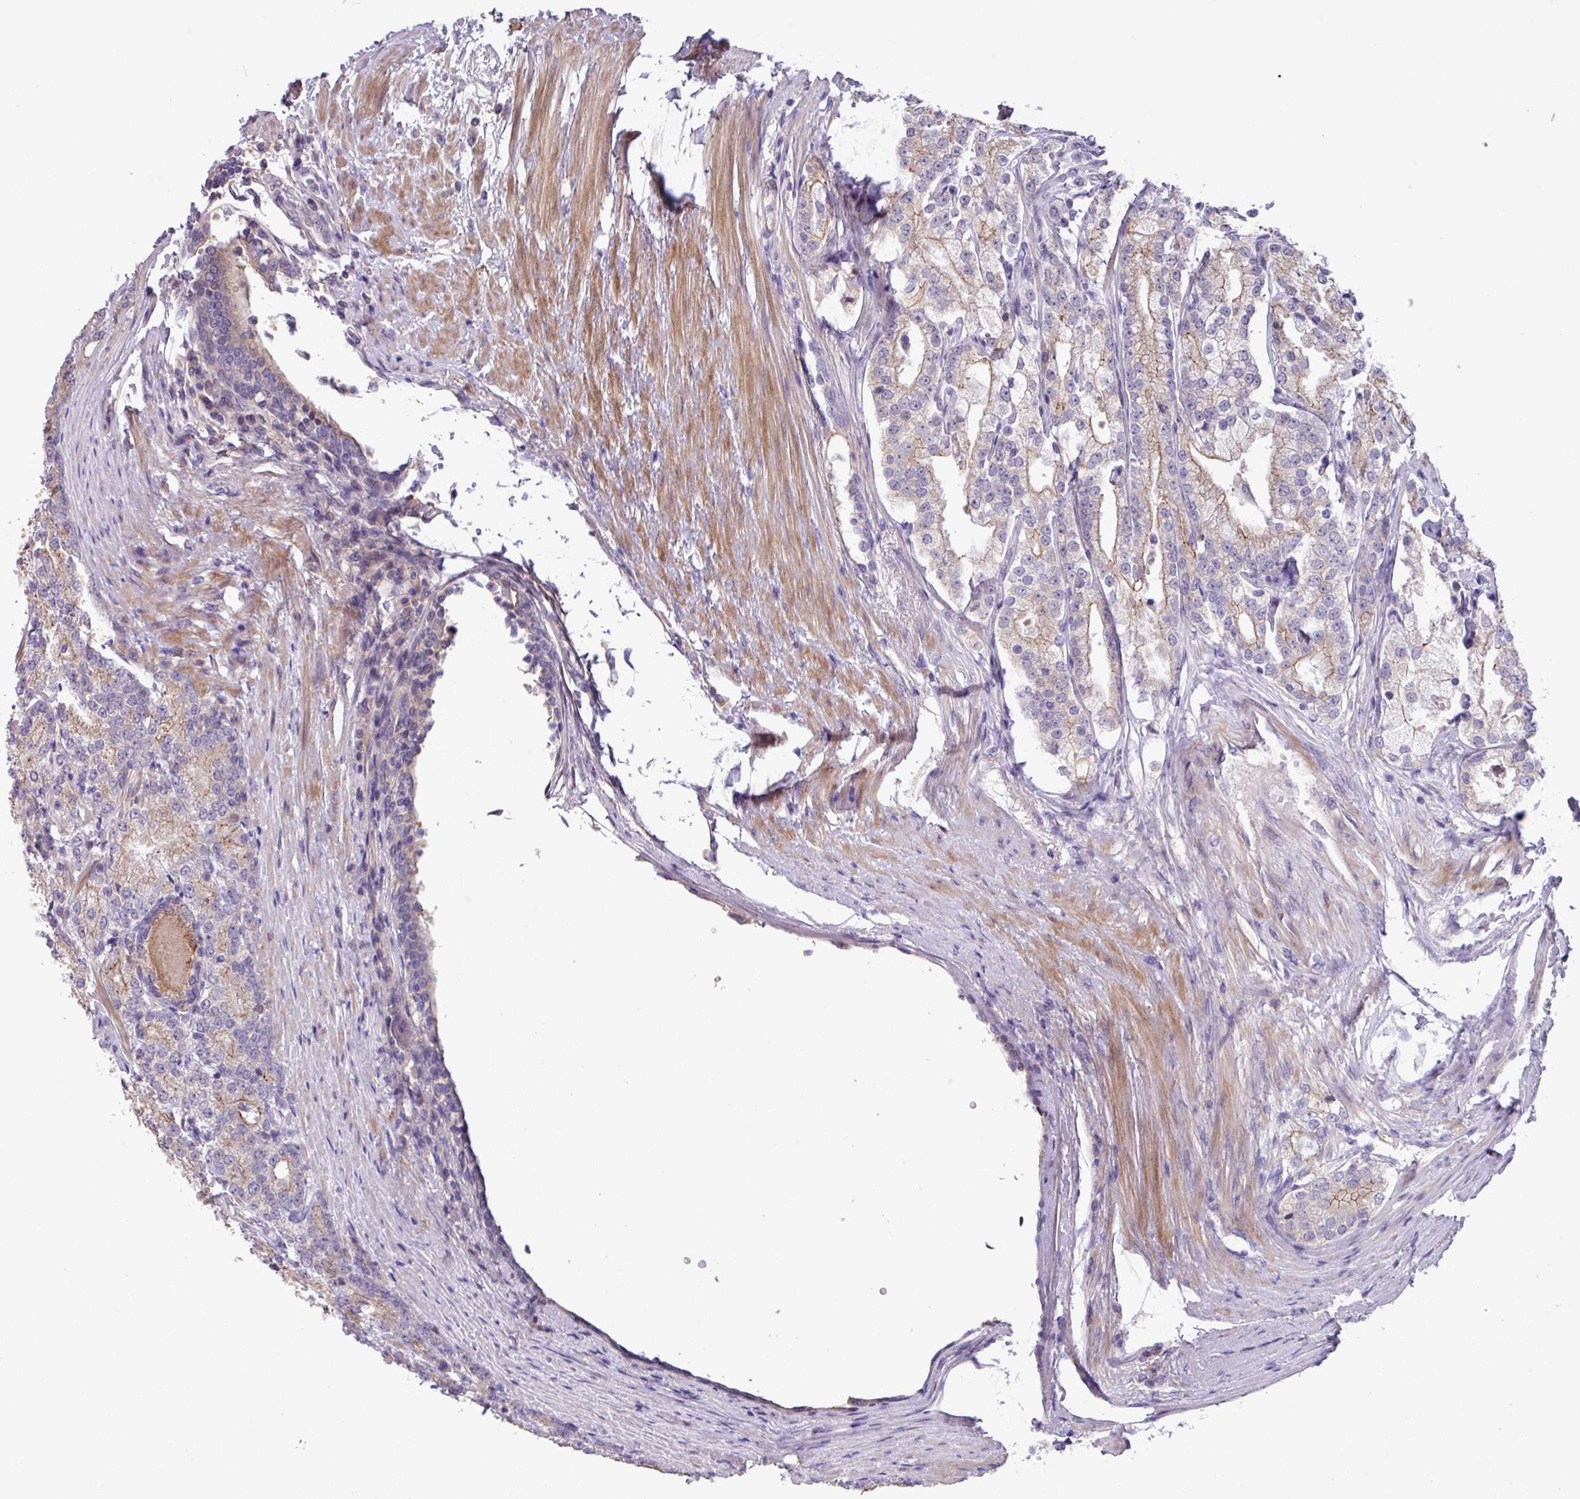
{"staining": {"intensity": "weak", "quantity": "25%-75%", "location": "cytoplasmic/membranous"}, "tissue": "prostate cancer", "cell_type": "Tumor cells", "image_type": "cancer", "snomed": [{"axis": "morphology", "description": "Adenocarcinoma, High grade"}, {"axis": "topography", "description": "Prostate"}], "caption": "High-power microscopy captured an immunohistochemistry (IHC) image of high-grade adenocarcinoma (prostate), revealing weak cytoplasmic/membranous staining in about 25%-75% of tumor cells.", "gene": "IQCJ", "patient": {"sex": "male", "age": 69}}